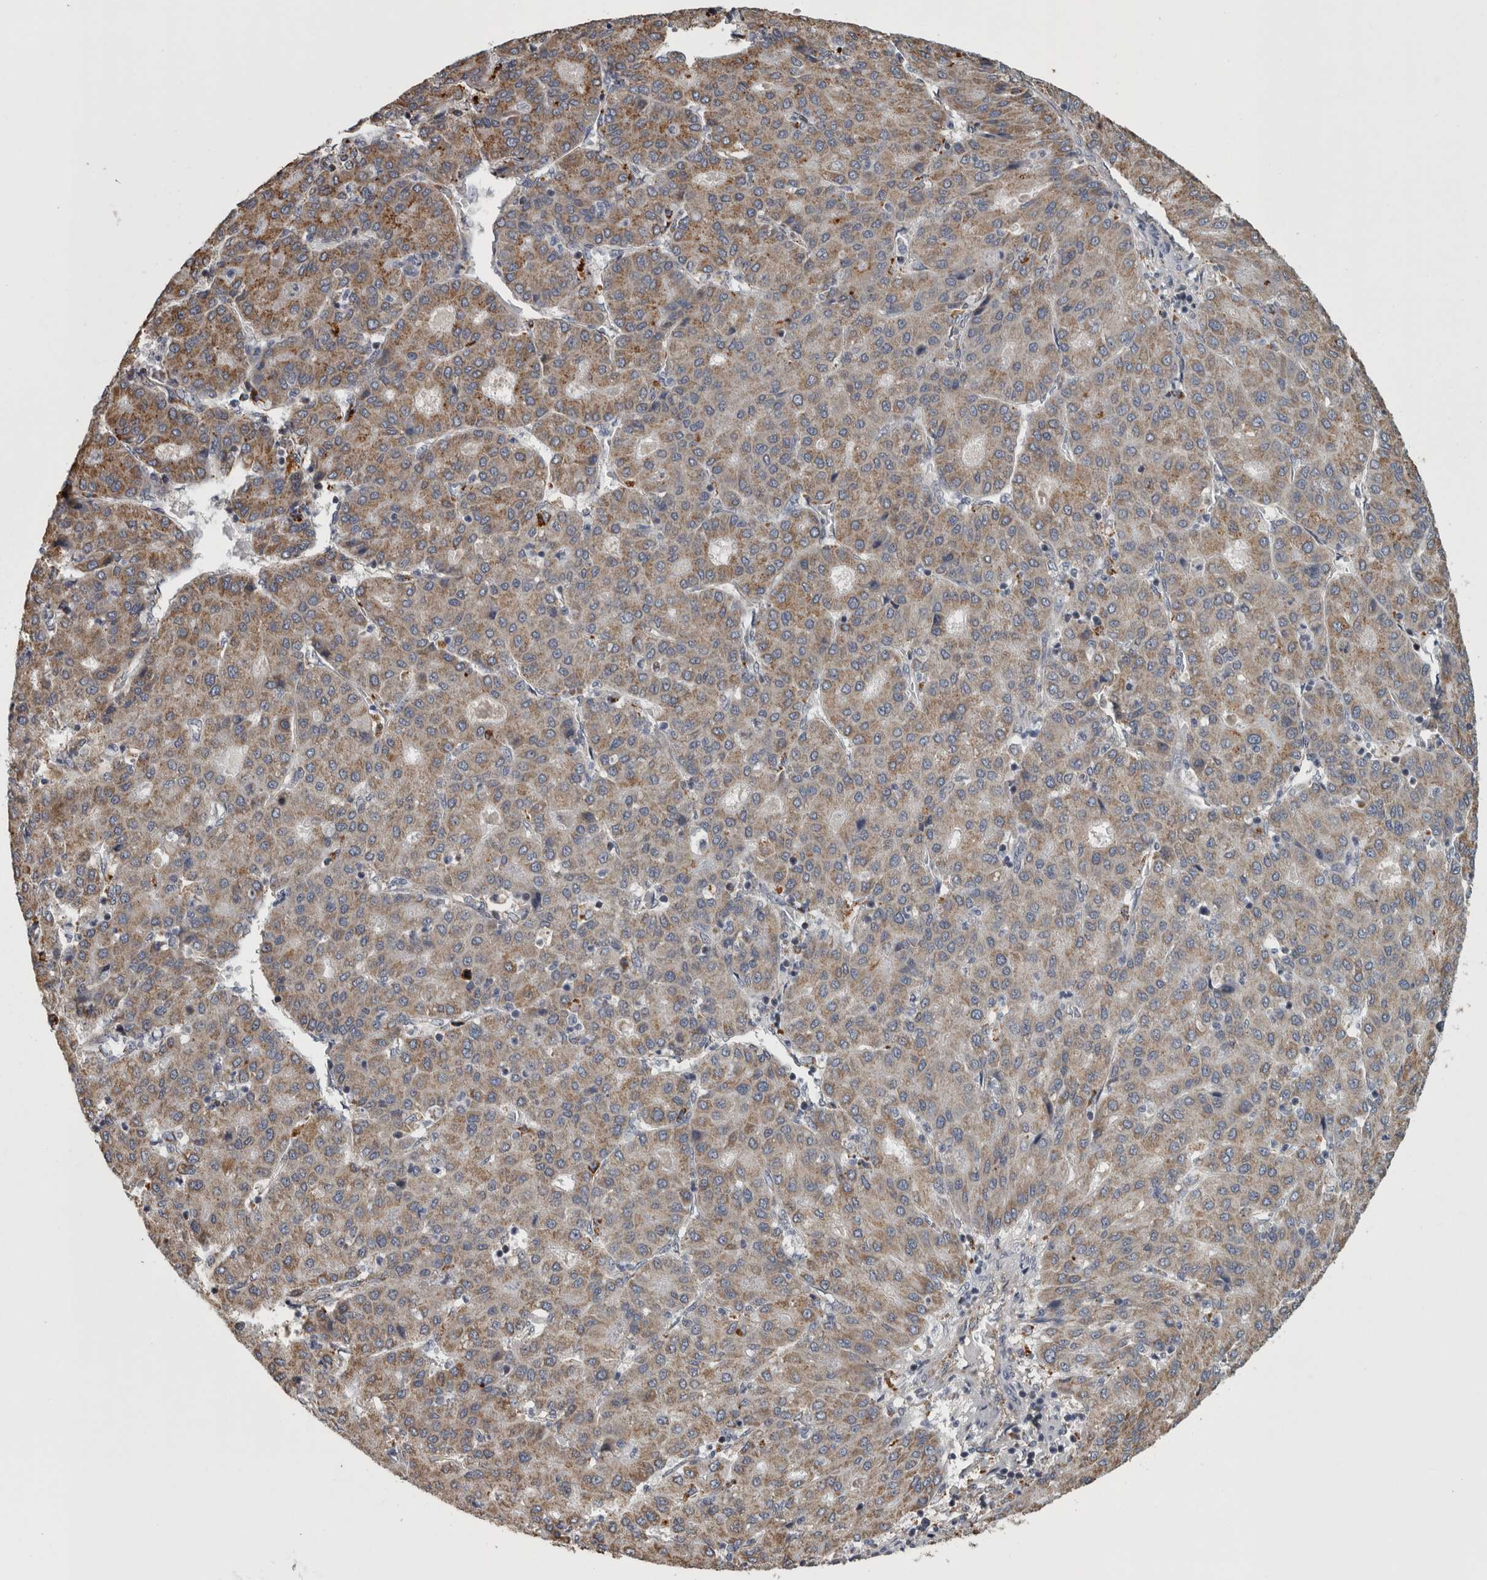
{"staining": {"intensity": "moderate", "quantity": ">75%", "location": "cytoplasmic/membranous"}, "tissue": "liver cancer", "cell_type": "Tumor cells", "image_type": "cancer", "snomed": [{"axis": "morphology", "description": "Carcinoma, Hepatocellular, NOS"}, {"axis": "topography", "description": "Liver"}], "caption": "High-power microscopy captured an IHC image of liver cancer (hepatocellular carcinoma), revealing moderate cytoplasmic/membranous positivity in about >75% of tumor cells.", "gene": "FRK", "patient": {"sex": "male", "age": 65}}